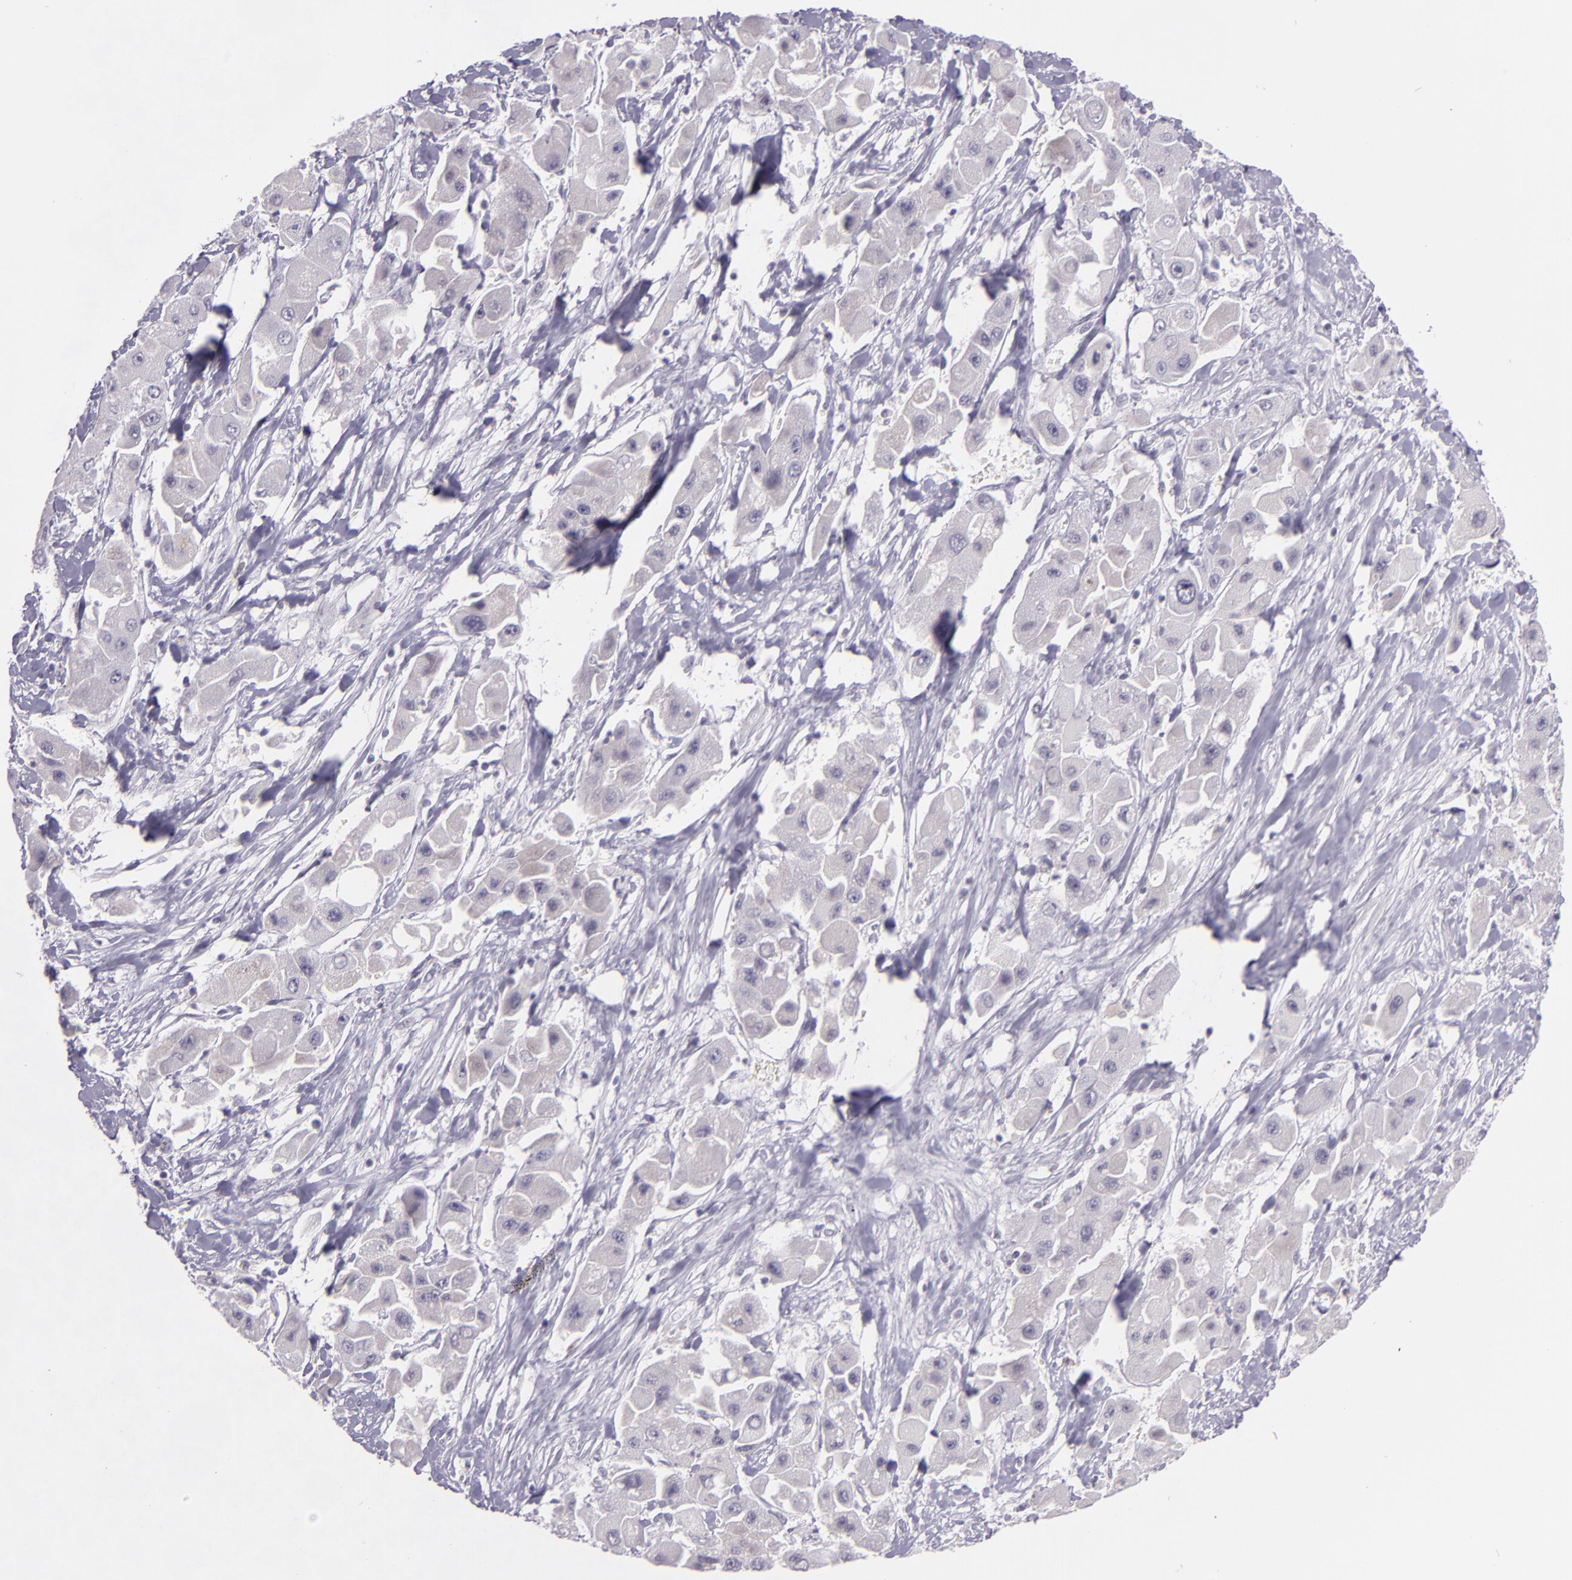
{"staining": {"intensity": "negative", "quantity": "none", "location": "none"}, "tissue": "liver cancer", "cell_type": "Tumor cells", "image_type": "cancer", "snomed": [{"axis": "morphology", "description": "Carcinoma, Hepatocellular, NOS"}, {"axis": "topography", "description": "Liver"}], "caption": "High magnification brightfield microscopy of hepatocellular carcinoma (liver) stained with DAB (3,3'-diaminobenzidine) (brown) and counterstained with hematoxylin (blue): tumor cells show no significant expression.", "gene": "CHEK2", "patient": {"sex": "male", "age": 24}}